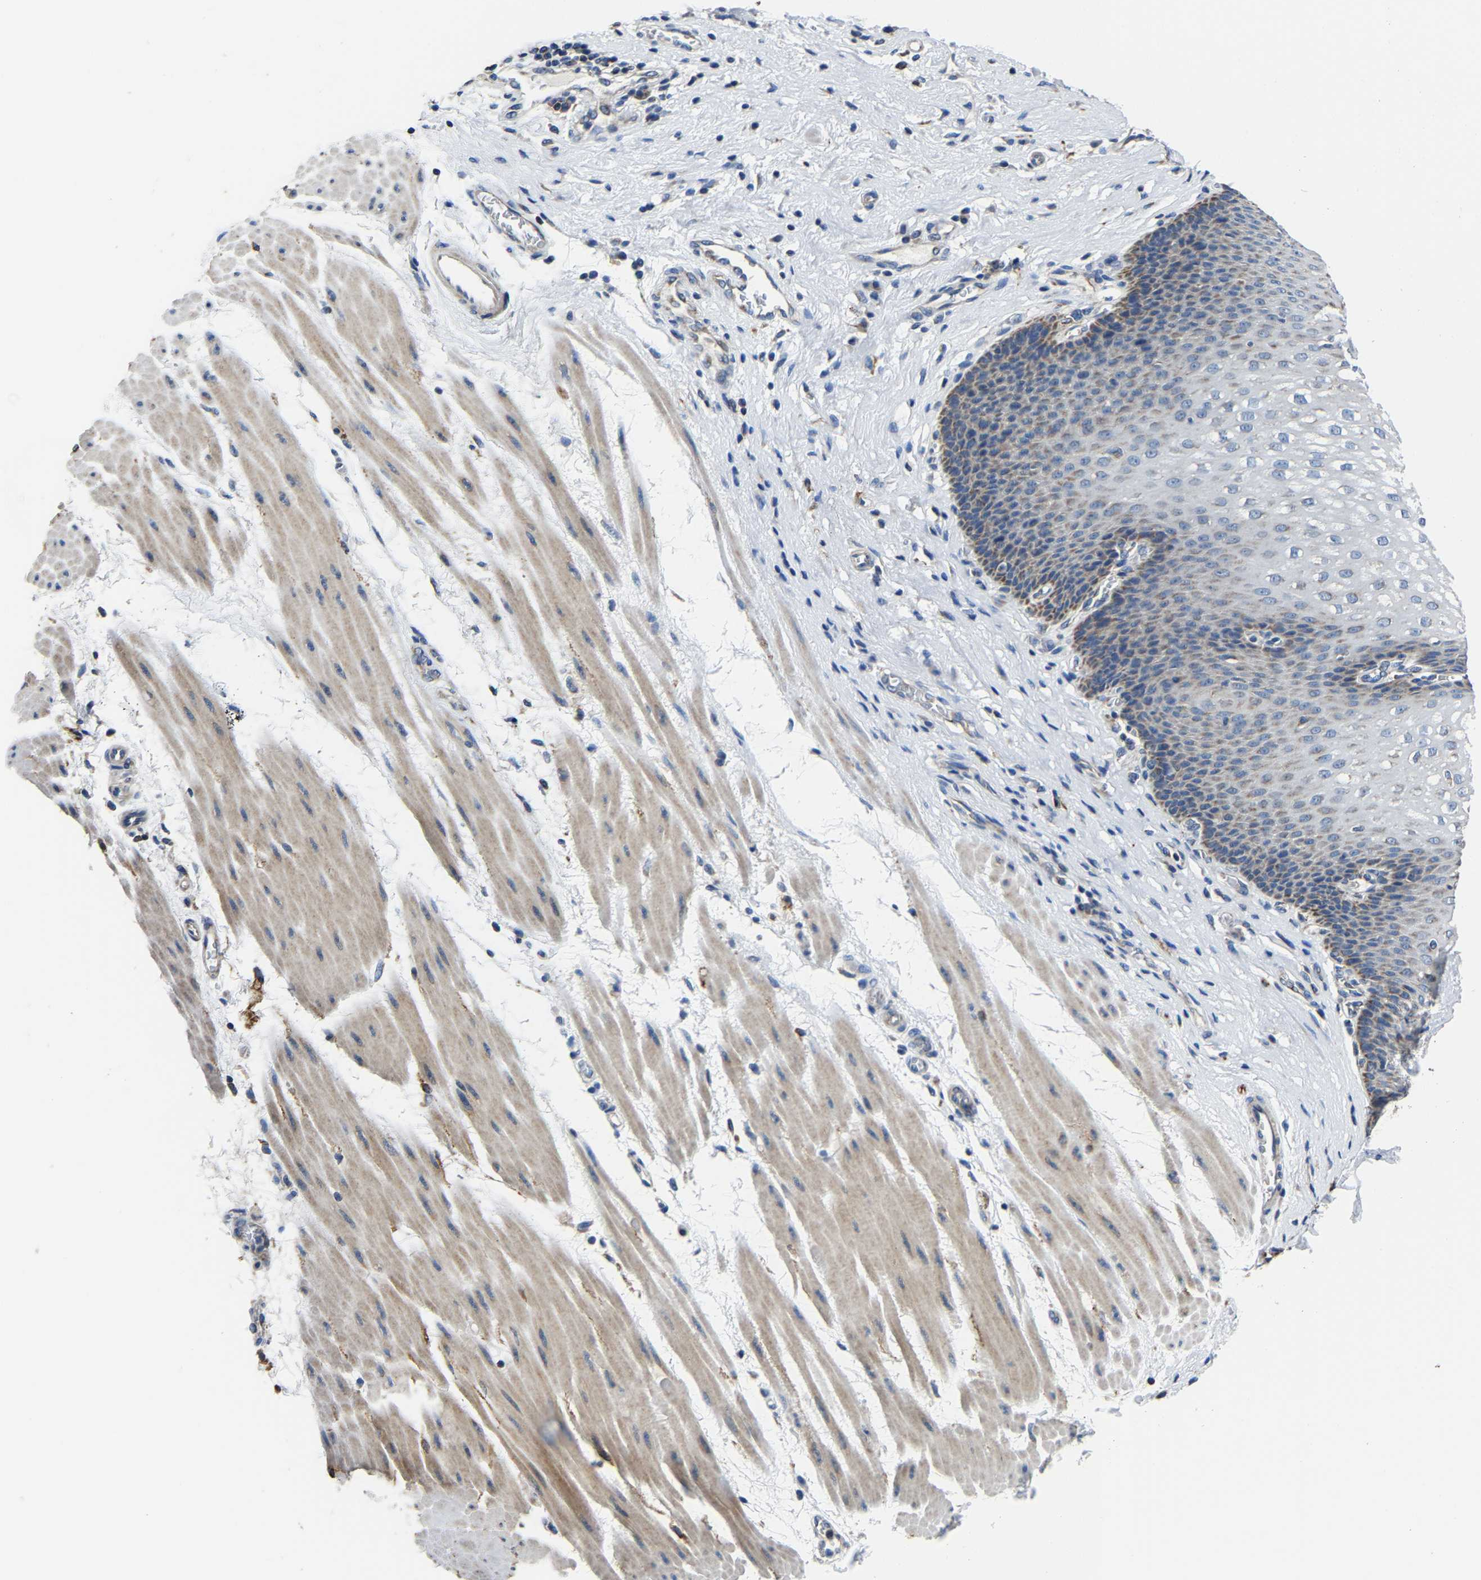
{"staining": {"intensity": "moderate", "quantity": ">75%", "location": "cytoplasmic/membranous"}, "tissue": "esophagus", "cell_type": "Squamous epithelial cells", "image_type": "normal", "snomed": [{"axis": "morphology", "description": "Normal tissue, NOS"}, {"axis": "topography", "description": "Esophagus"}], "caption": "An immunohistochemistry image of benign tissue is shown. Protein staining in brown highlights moderate cytoplasmic/membranous positivity in esophagus within squamous epithelial cells. The staining was performed using DAB (3,3'-diaminobenzidine) to visualize the protein expression in brown, while the nuclei were stained in blue with hematoxylin (Magnification: 20x).", "gene": "AGK", "patient": {"sex": "male", "age": 48}}